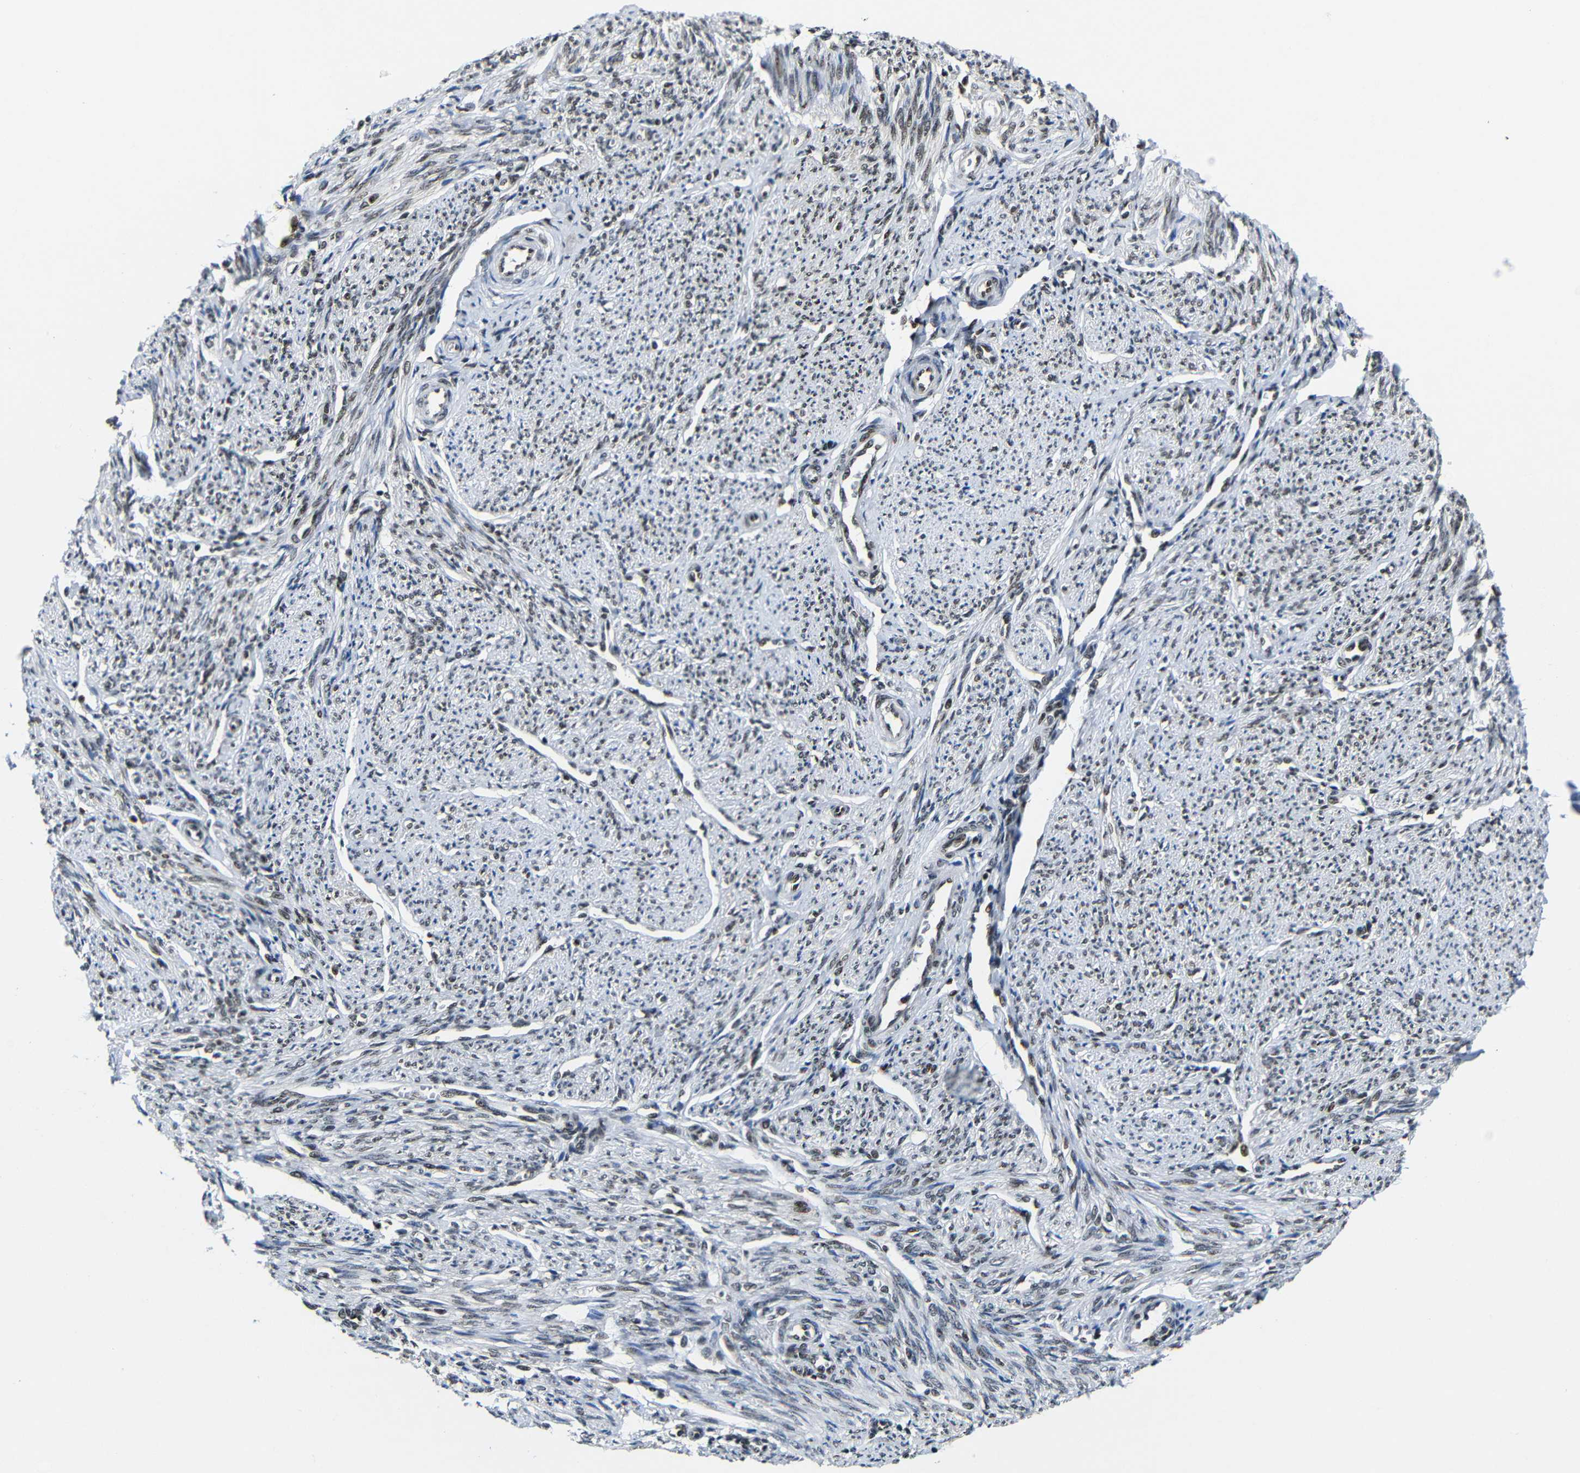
{"staining": {"intensity": "weak", "quantity": "<25%", "location": "nuclear"}, "tissue": "smooth muscle", "cell_type": "Smooth muscle cells", "image_type": "normal", "snomed": [{"axis": "morphology", "description": "Normal tissue, NOS"}, {"axis": "topography", "description": "Smooth muscle"}], "caption": "Immunohistochemical staining of benign human smooth muscle exhibits no significant expression in smooth muscle cells. (Stains: DAB immunohistochemistry with hematoxylin counter stain, Microscopy: brightfield microscopy at high magnification).", "gene": "PTBP1", "patient": {"sex": "female", "age": 65}}